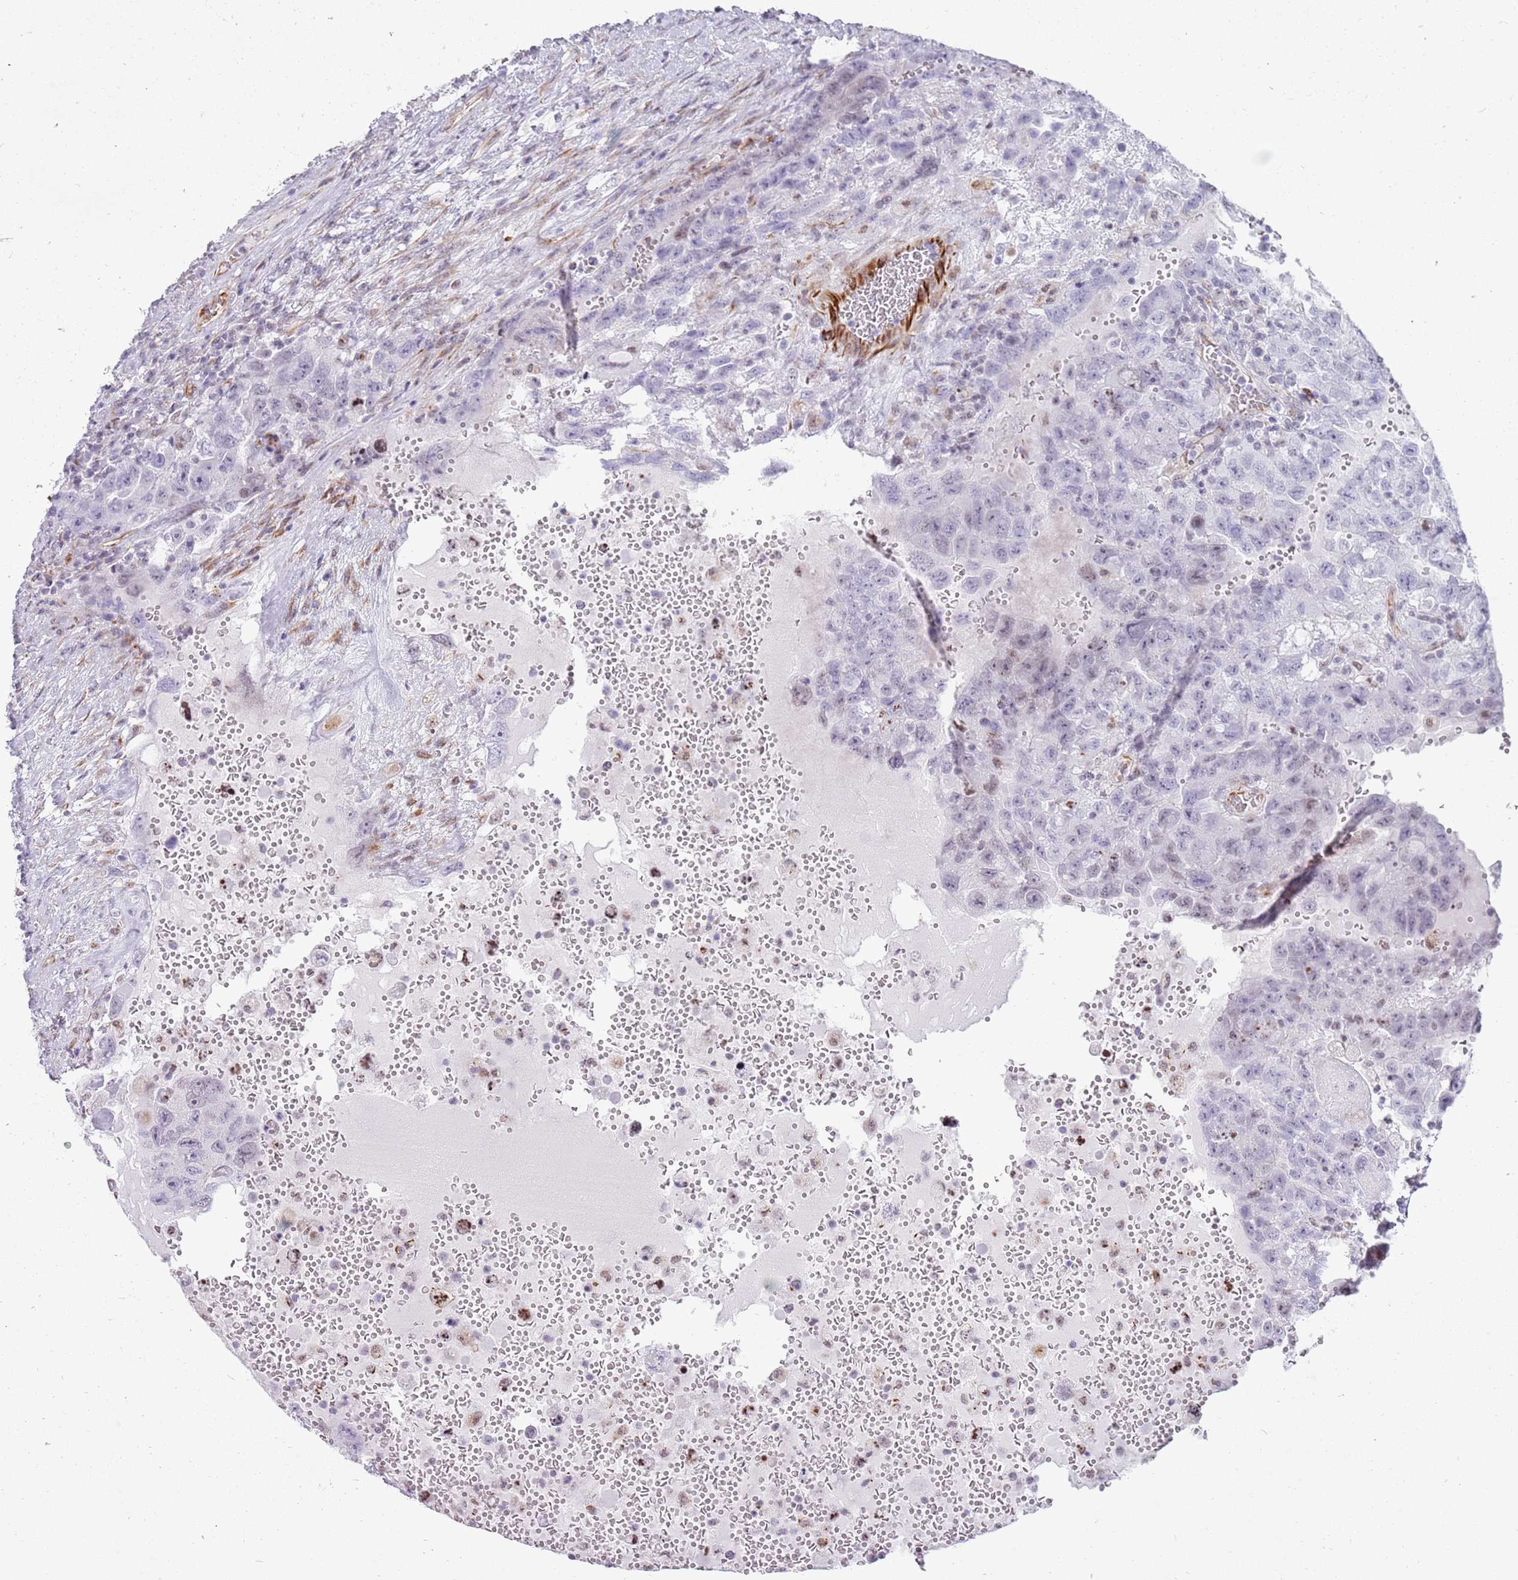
{"staining": {"intensity": "negative", "quantity": "none", "location": "none"}, "tissue": "testis cancer", "cell_type": "Tumor cells", "image_type": "cancer", "snomed": [{"axis": "morphology", "description": "Carcinoma, Embryonal, NOS"}, {"axis": "topography", "description": "Testis"}], "caption": "A micrograph of testis cancer (embryonal carcinoma) stained for a protein demonstrates no brown staining in tumor cells. (Brightfield microscopy of DAB (3,3'-diaminobenzidine) immunohistochemistry at high magnification).", "gene": "NBPF3", "patient": {"sex": "male", "age": 26}}